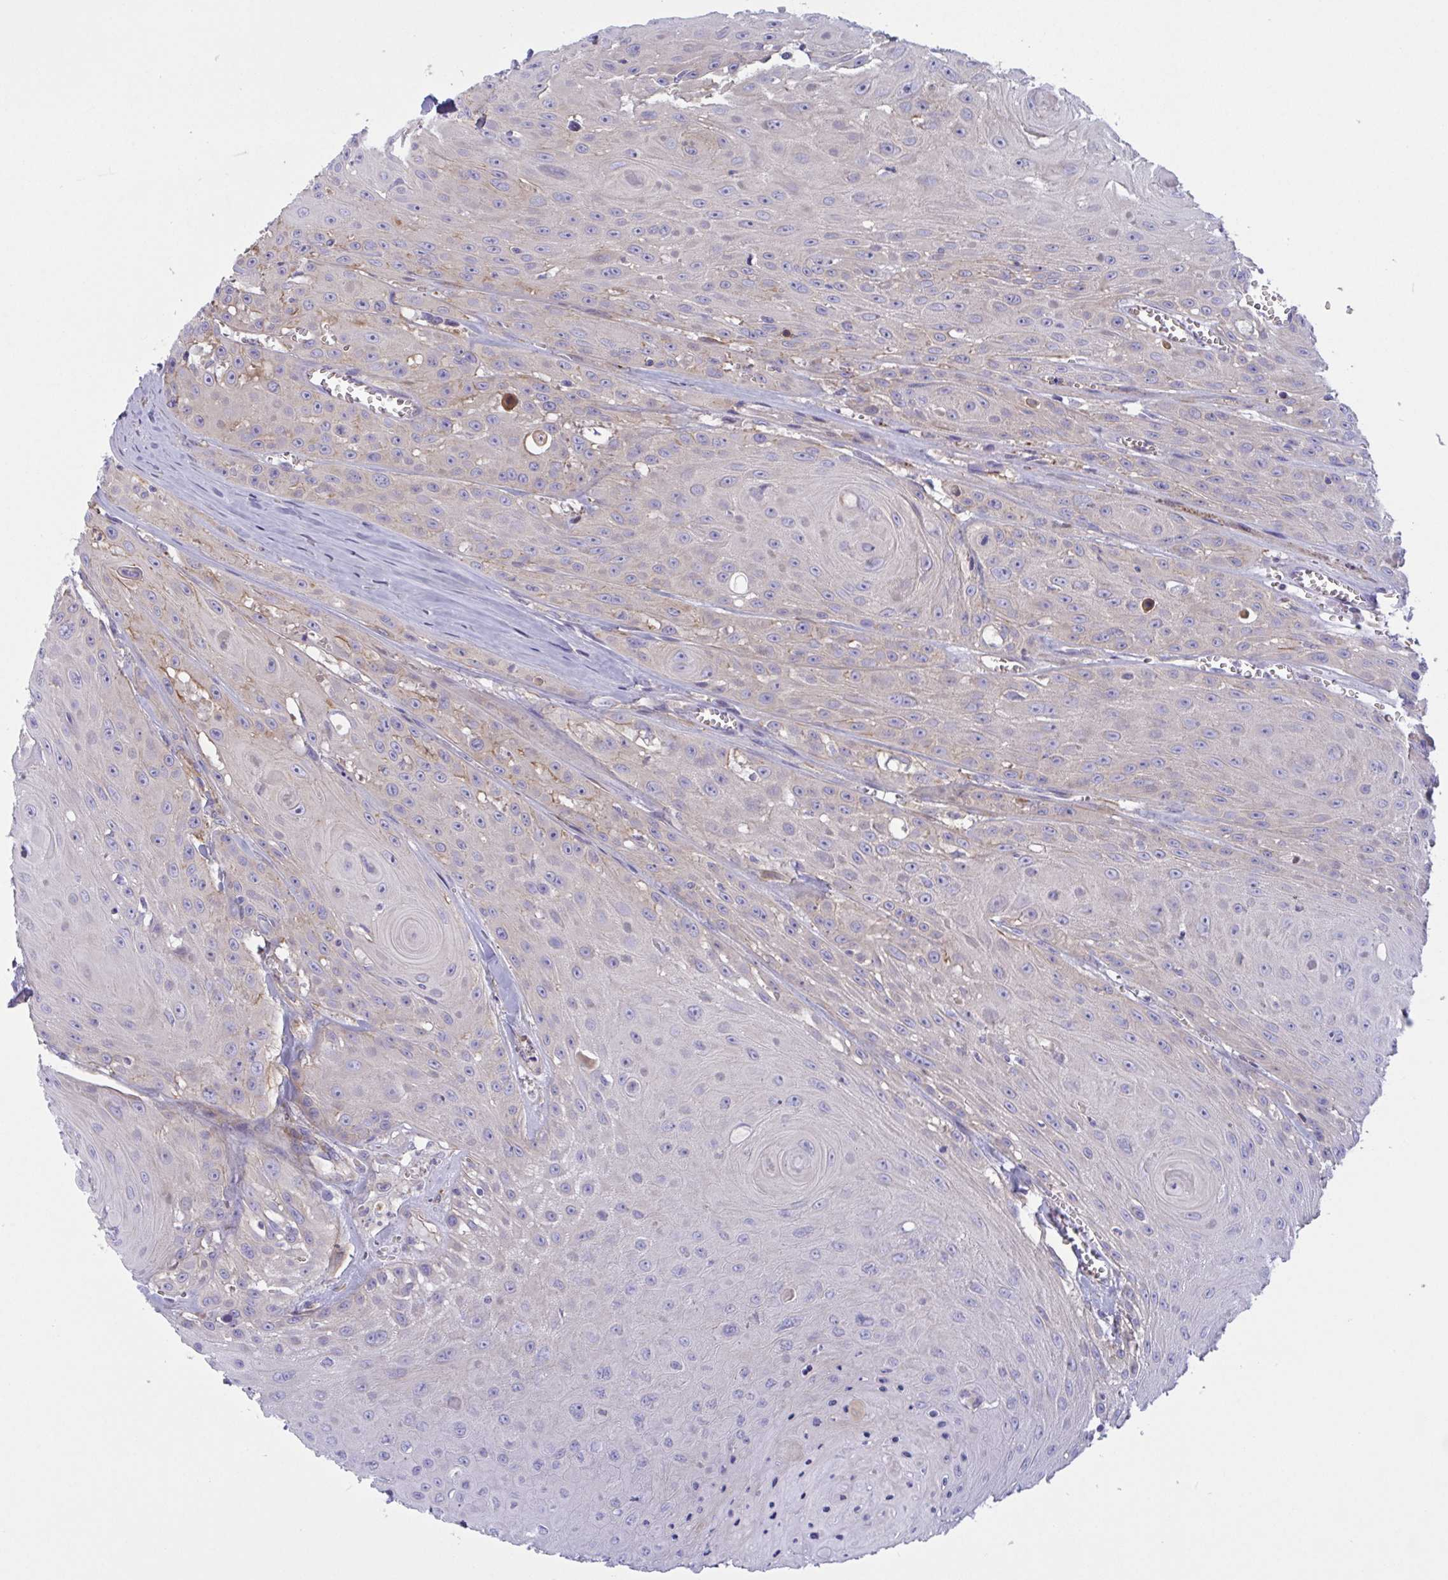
{"staining": {"intensity": "weak", "quantity": "<25%", "location": "cytoplasmic/membranous"}, "tissue": "head and neck cancer", "cell_type": "Tumor cells", "image_type": "cancer", "snomed": [{"axis": "morphology", "description": "Squamous cell carcinoma, NOS"}, {"axis": "topography", "description": "Oral tissue"}, {"axis": "topography", "description": "Head-Neck"}], "caption": "The micrograph shows no significant positivity in tumor cells of head and neck cancer.", "gene": "OXLD1", "patient": {"sex": "male", "age": 81}}